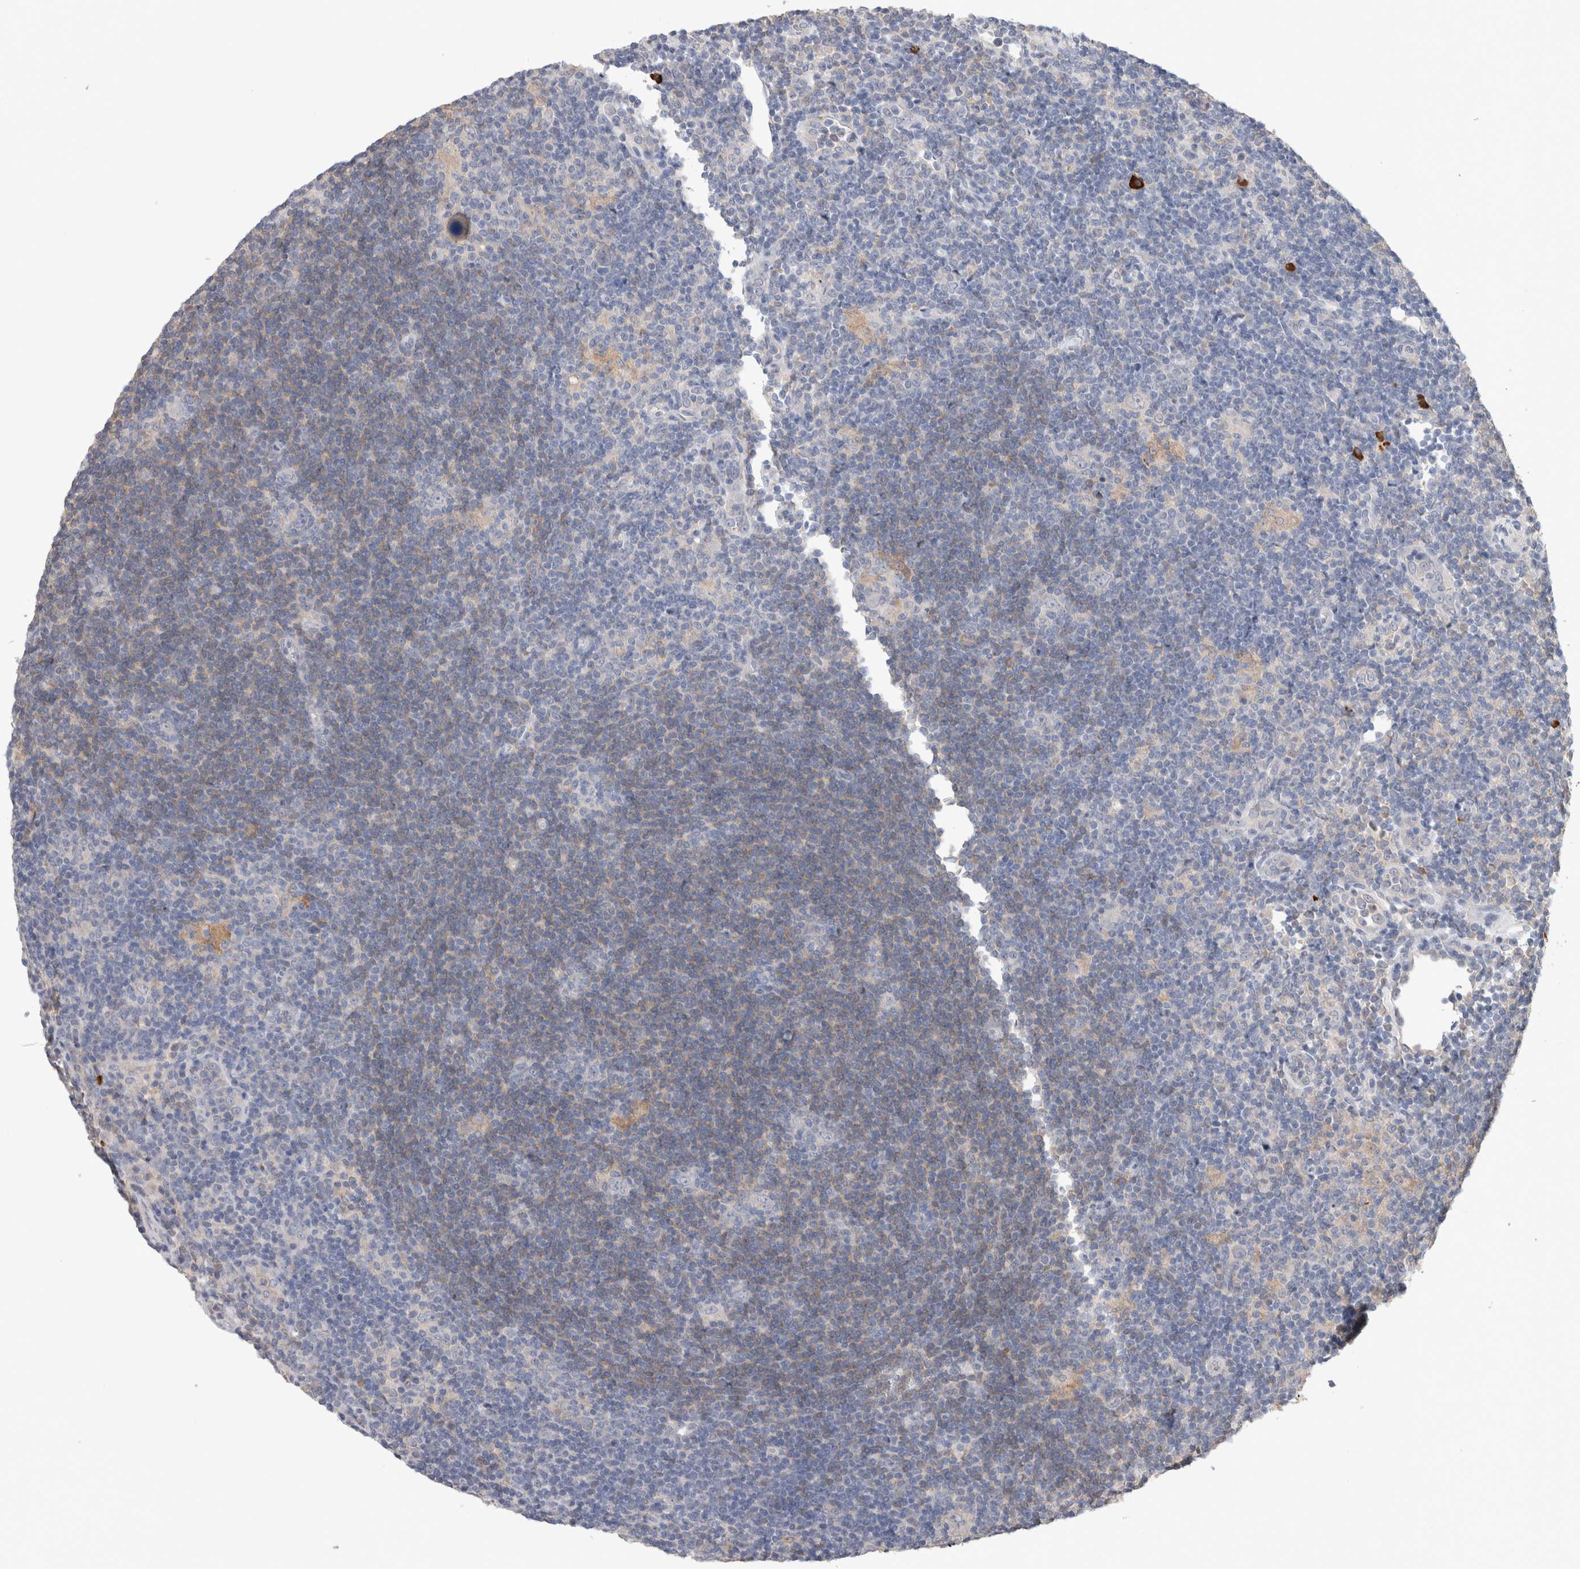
{"staining": {"intensity": "negative", "quantity": "none", "location": "none"}, "tissue": "lymphoma", "cell_type": "Tumor cells", "image_type": "cancer", "snomed": [{"axis": "morphology", "description": "Hodgkin's disease, NOS"}, {"axis": "topography", "description": "Lymph node"}], "caption": "The IHC photomicrograph has no significant expression in tumor cells of Hodgkin's disease tissue.", "gene": "PPP3CC", "patient": {"sex": "female", "age": 57}}